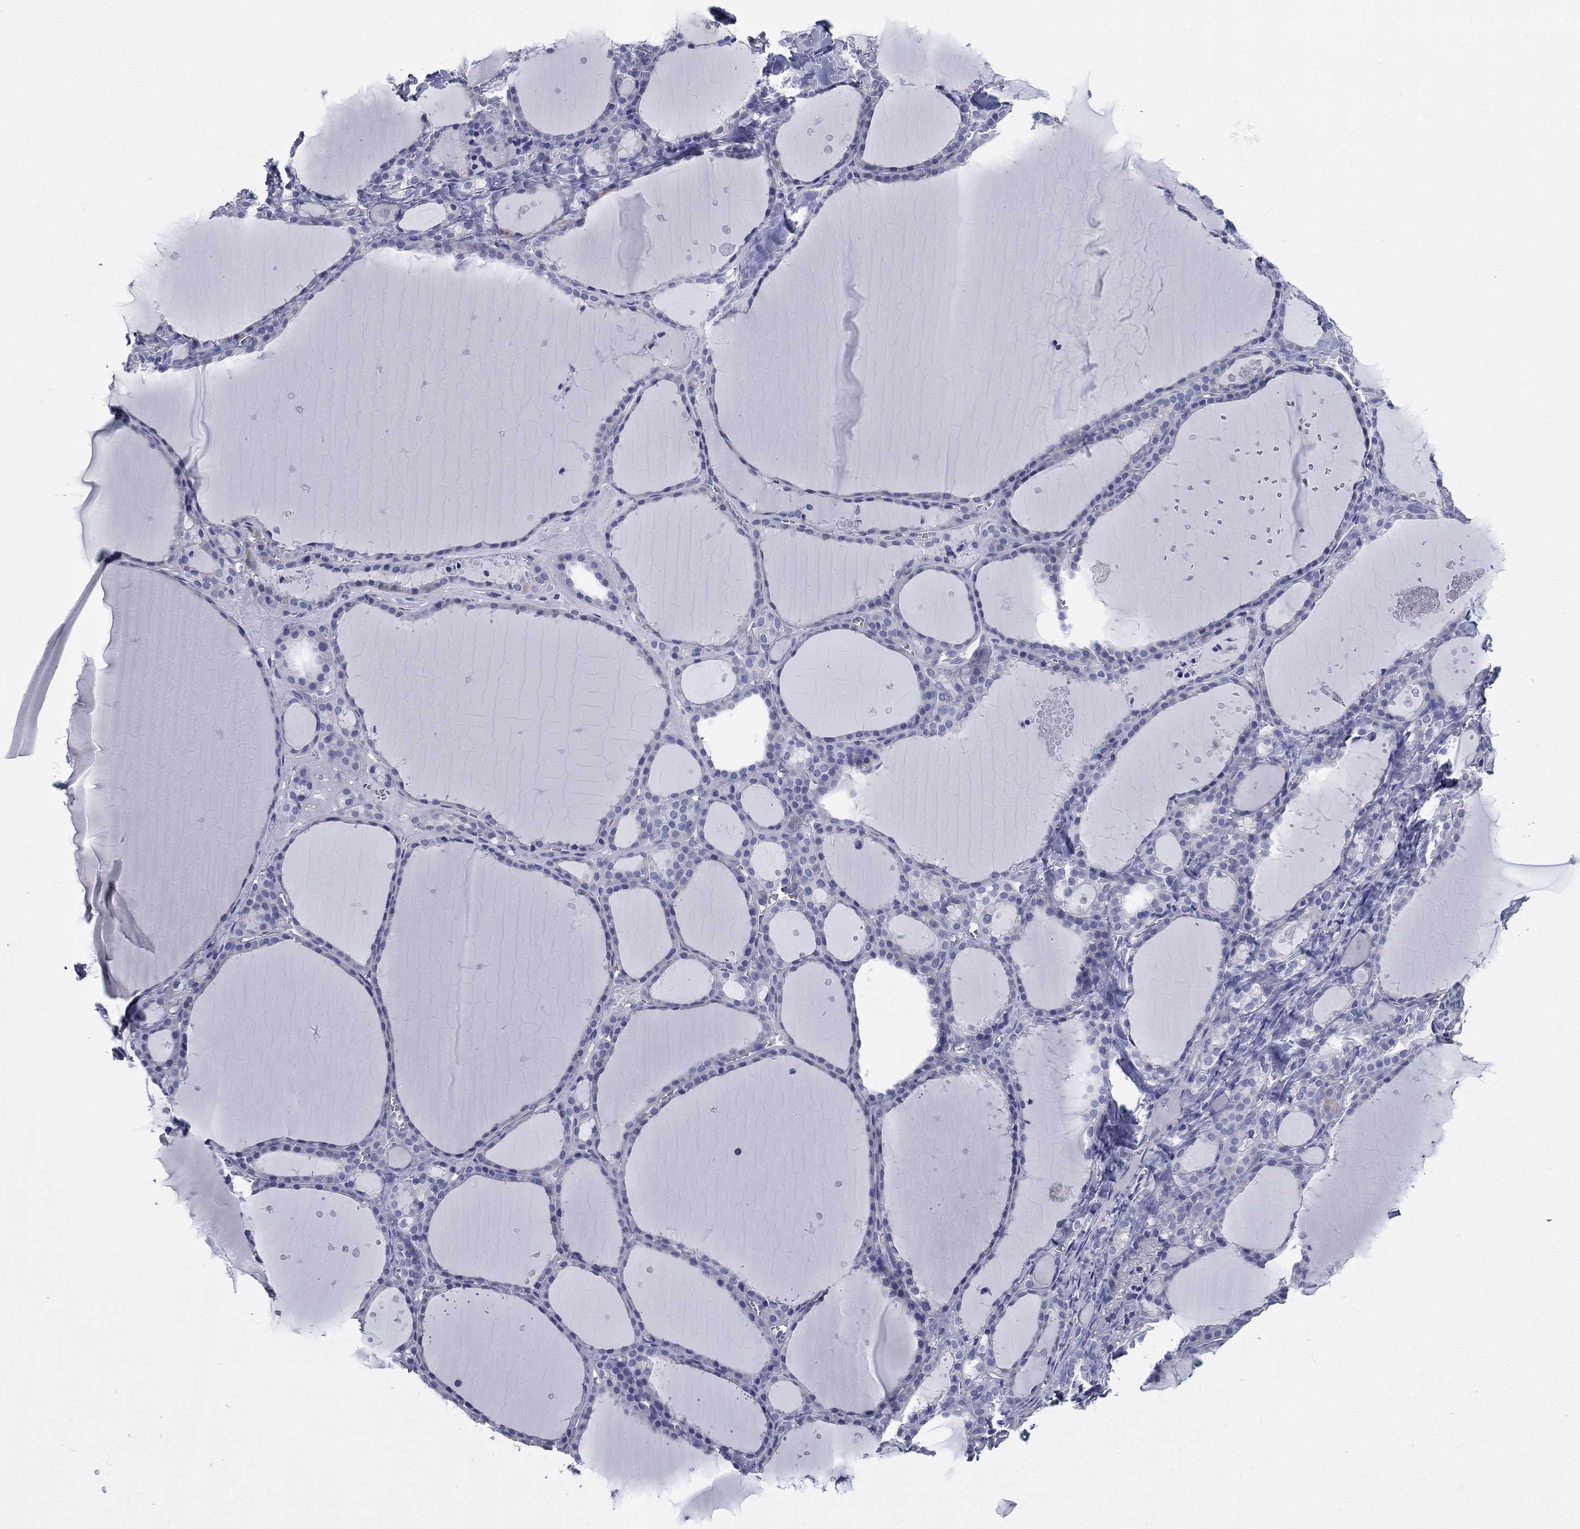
{"staining": {"intensity": "negative", "quantity": "none", "location": "none"}, "tissue": "thyroid gland", "cell_type": "Glandular cells", "image_type": "normal", "snomed": [{"axis": "morphology", "description": "Normal tissue, NOS"}, {"axis": "topography", "description": "Thyroid gland"}], "caption": "The IHC histopathology image has no significant expression in glandular cells of thyroid gland. (Brightfield microscopy of DAB (3,3'-diaminobenzidine) immunohistochemistry at high magnification).", "gene": "FCER2", "patient": {"sex": "male", "age": 68}}